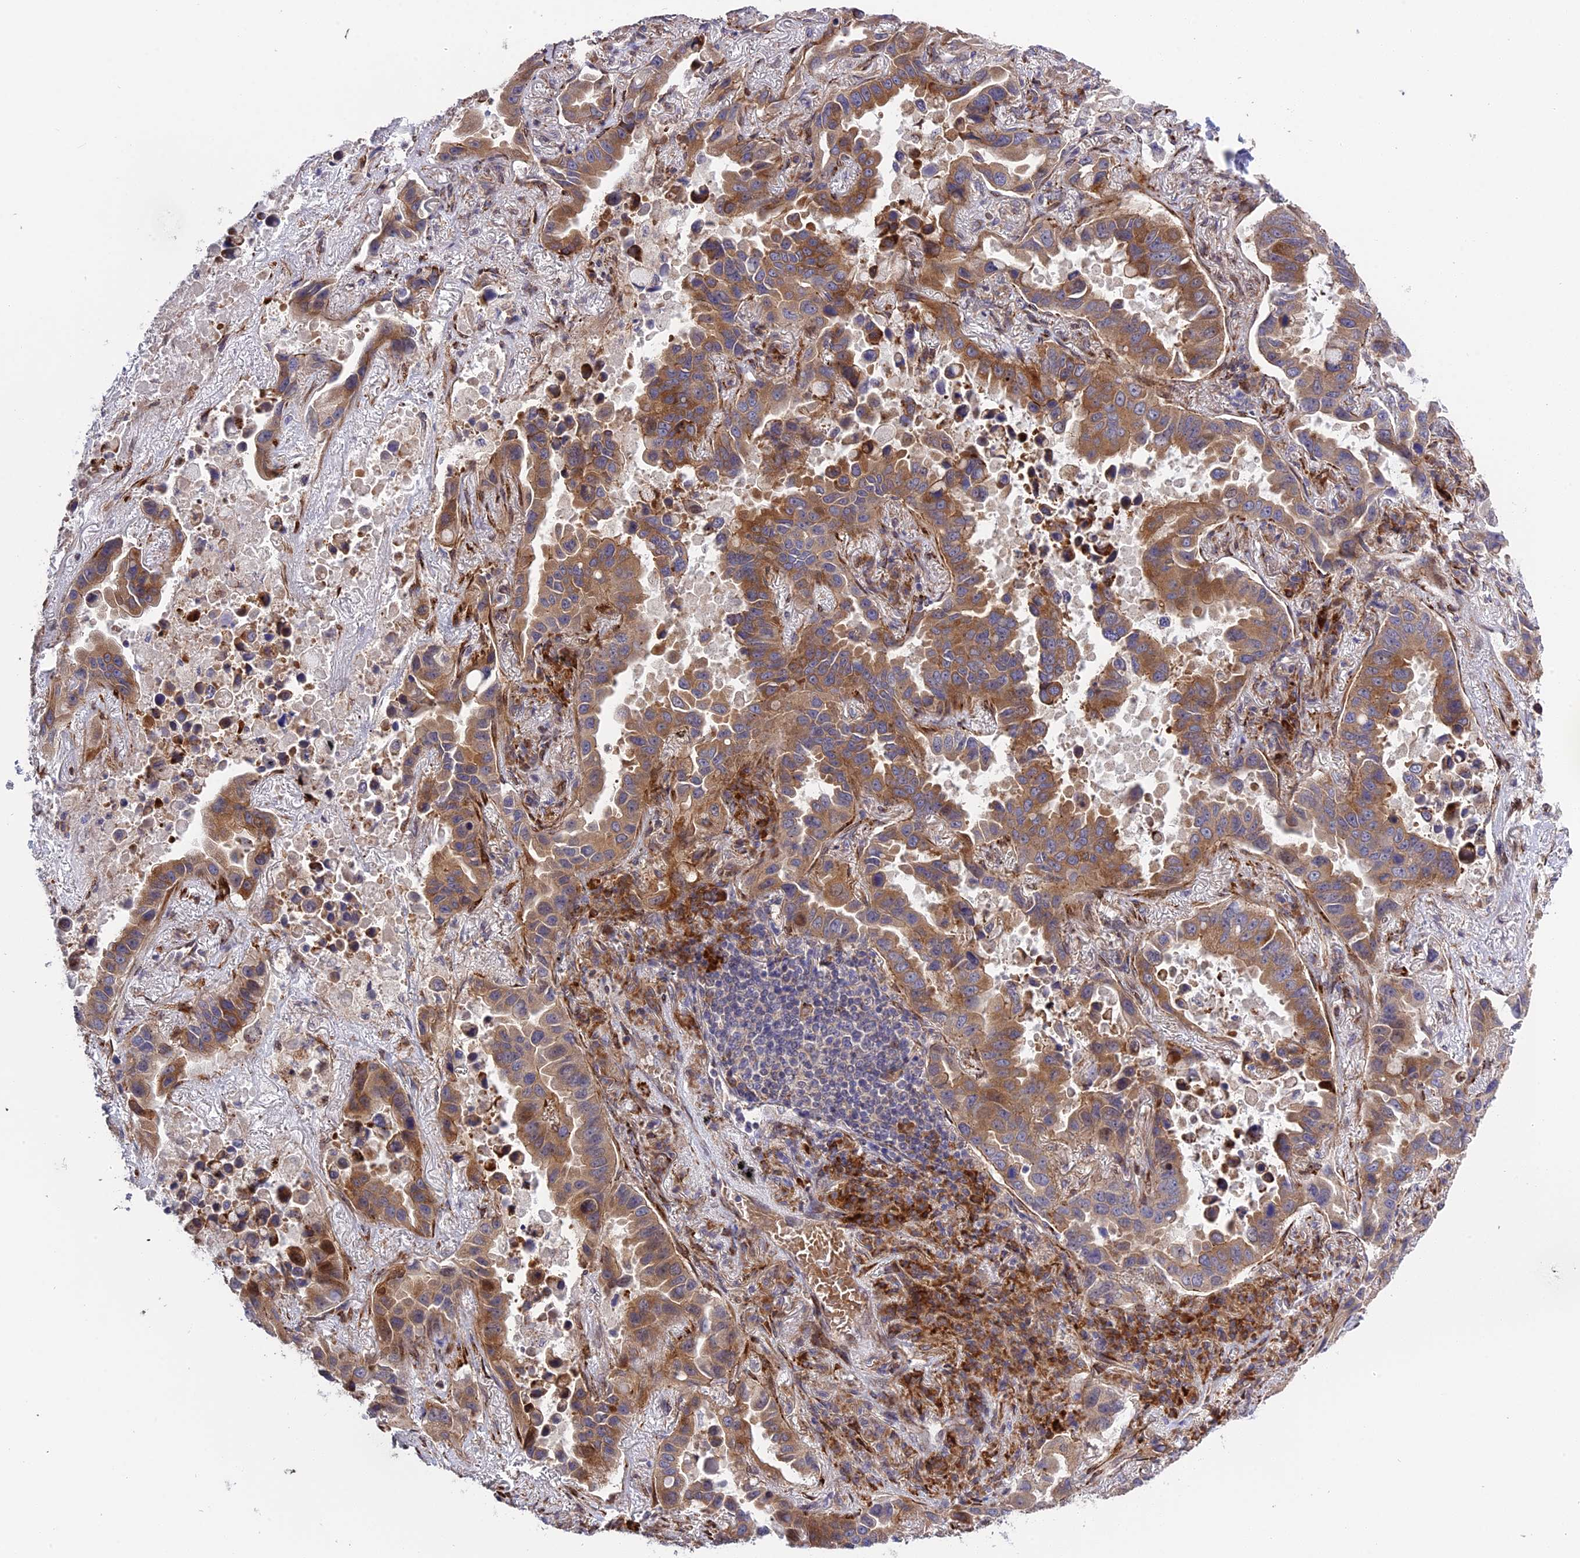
{"staining": {"intensity": "moderate", "quantity": ">75%", "location": "cytoplasmic/membranous"}, "tissue": "lung cancer", "cell_type": "Tumor cells", "image_type": "cancer", "snomed": [{"axis": "morphology", "description": "Adenocarcinoma, NOS"}, {"axis": "topography", "description": "Lung"}], "caption": "High-power microscopy captured an immunohistochemistry (IHC) image of adenocarcinoma (lung), revealing moderate cytoplasmic/membranous staining in approximately >75% of tumor cells.", "gene": "DDX60L", "patient": {"sex": "male", "age": 64}}